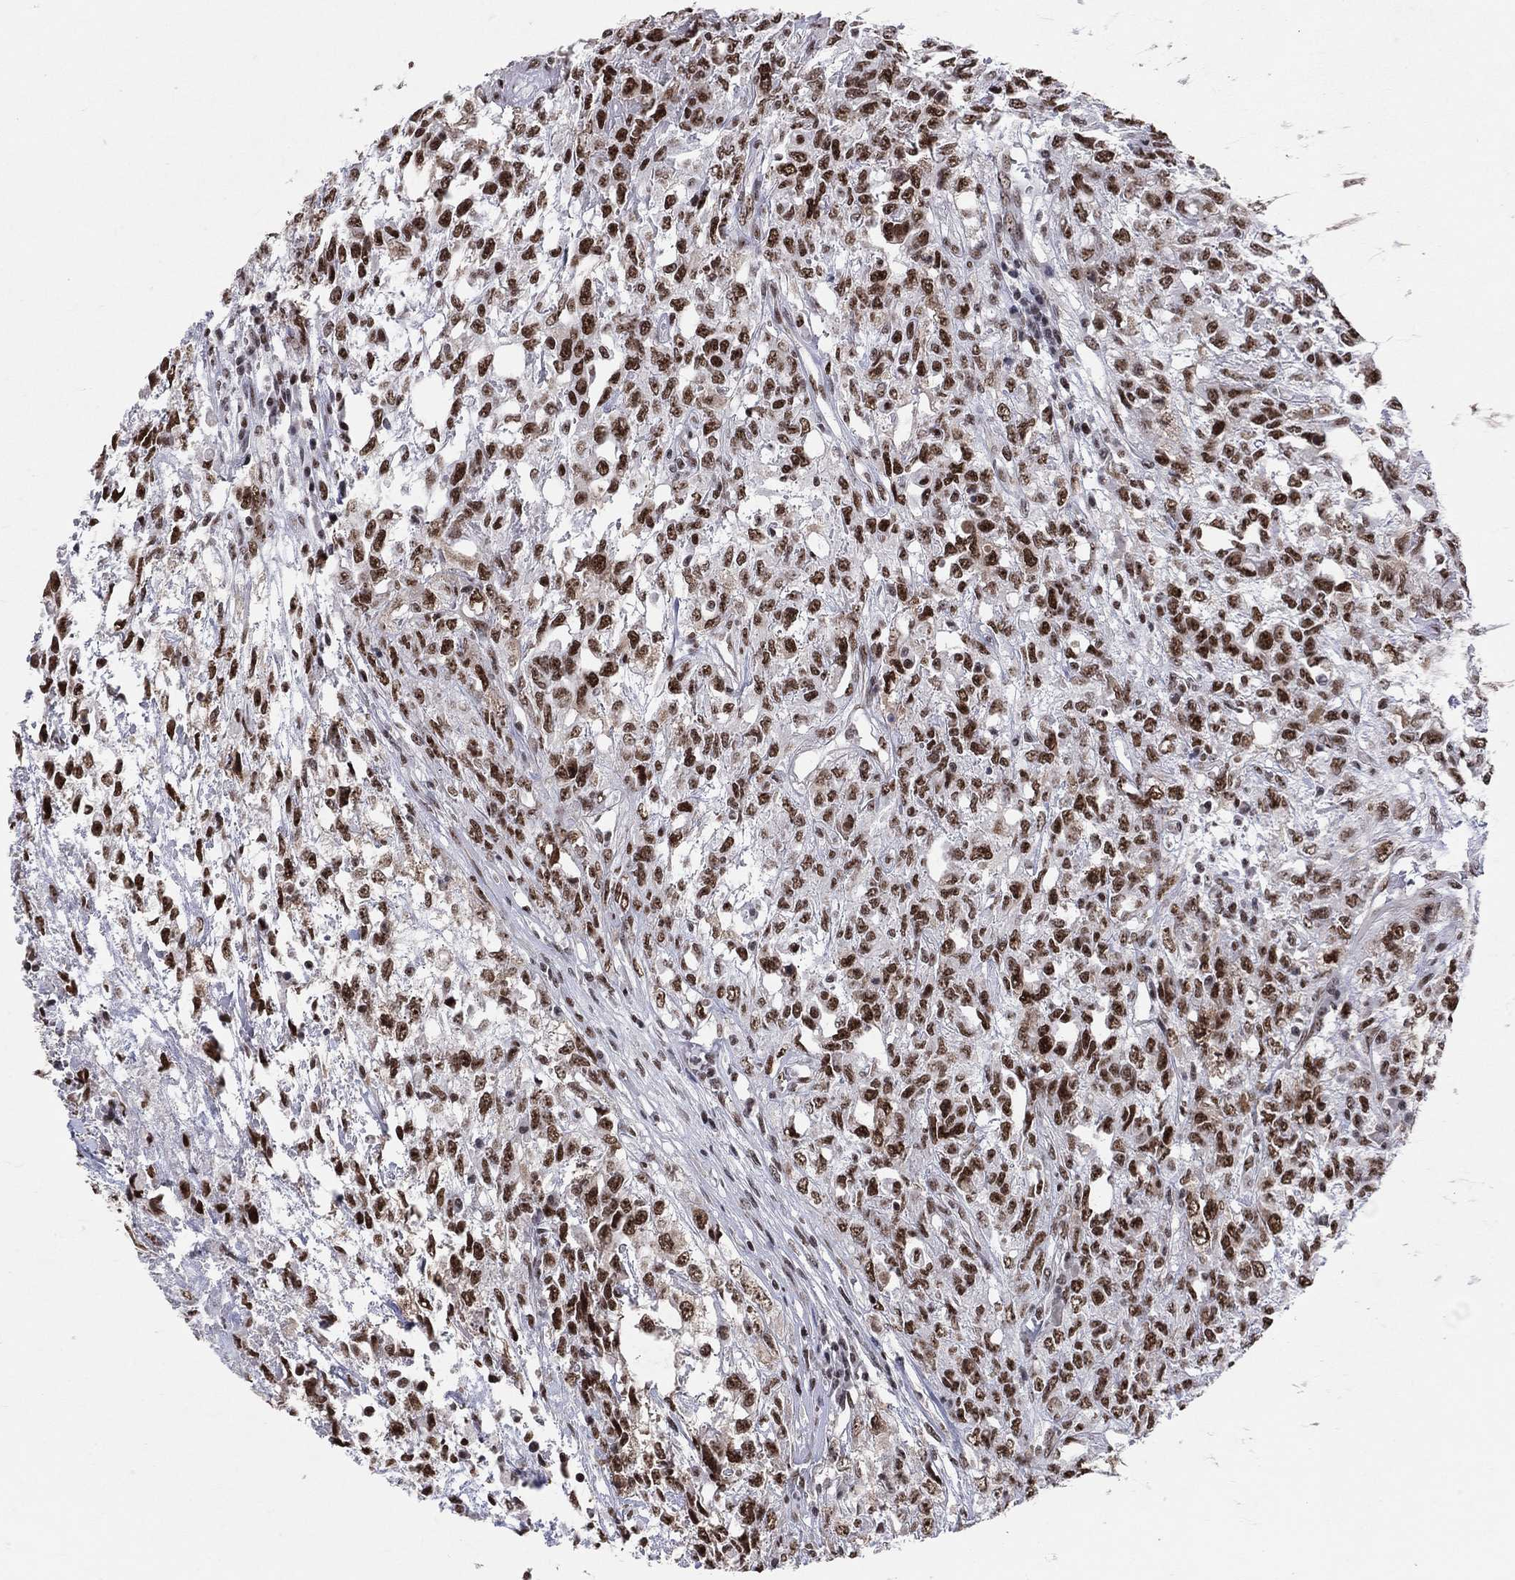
{"staining": {"intensity": "strong", "quantity": ">75%", "location": "nuclear"}, "tissue": "testis cancer", "cell_type": "Tumor cells", "image_type": "cancer", "snomed": [{"axis": "morphology", "description": "Seminoma, NOS"}, {"axis": "topography", "description": "Testis"}], "caption": "A brown stain shows strong nuclear expression of a protein in human testis seminoma tumor cells. The staining was performed using DAB (3,3'-diaminobenzidine), with brown indicating positive protein expression. Nuclei are stained blue with hematoxylin.", "gene": "CDK7", "patient": {"sex": "male", "age": 52}}